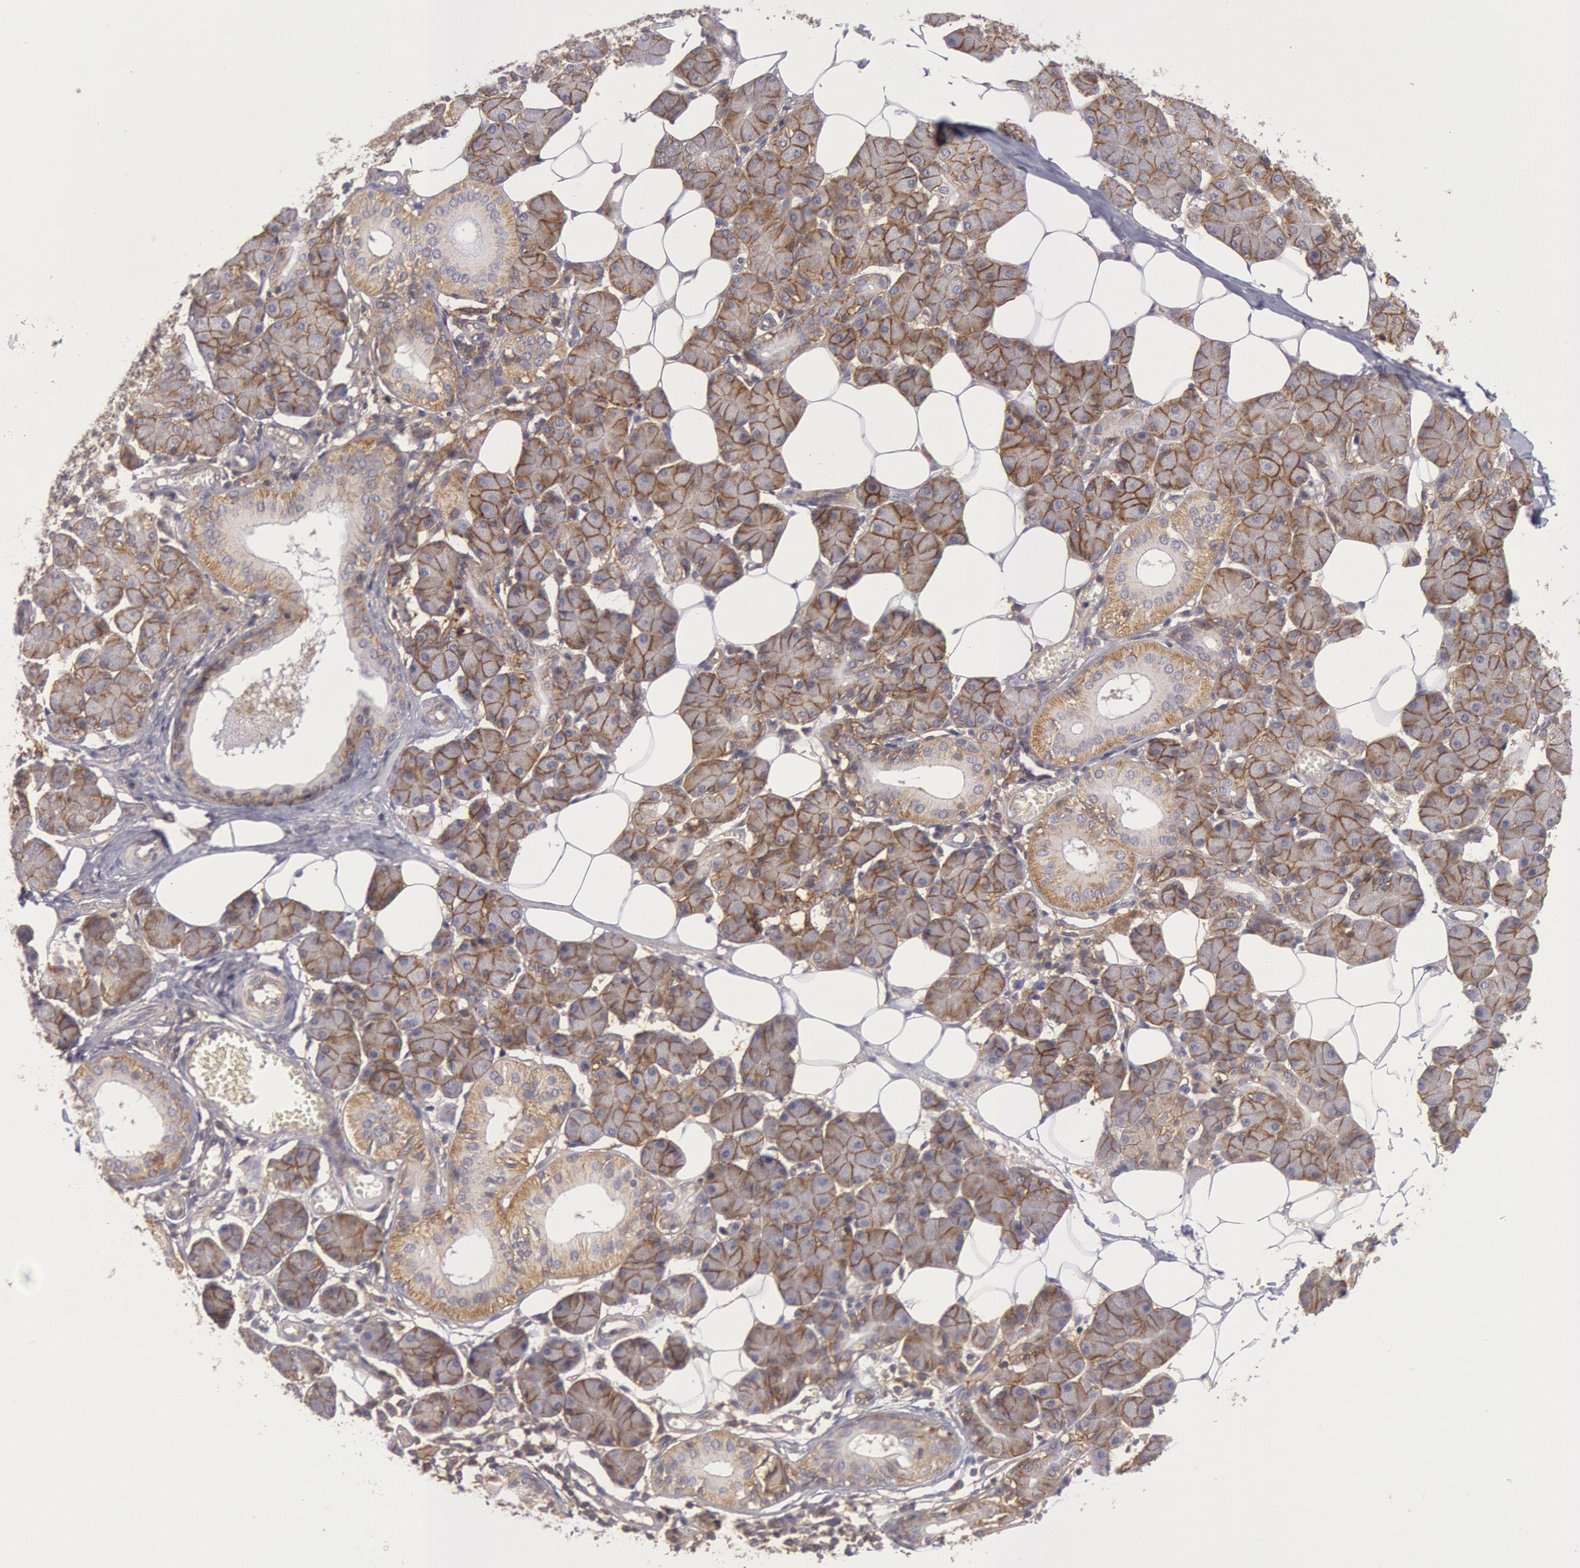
{"staining": {"intensity": "moderate", "quantity": ">75%", "location": "cytoplasmic/membranous"}, "tissue": "salivary gland", "cell_type": "Glandular cells", "image_type": "normal", "snomed": [{"axis": "morphology", "description": "Normal tissue, NOS"}, {"axis": "morphology", "description": "Adenoma, NOS"}, {"axis": "topography", "description": "Salivary gland"}], "caption": "The micrograph shows immunohistochemical staining of benign salivary gland. There is moderate cytoplasmic/membranous positivity is seen in about >75% of glandular cells. The staining was performed using DAB (3,3'-diaminobenzidine), with brown indicating positive protein expression. Nuclei are stained blue with hematoxylin.", "gene": "STX4", "patient": {"sex": "female", "age": 32}}